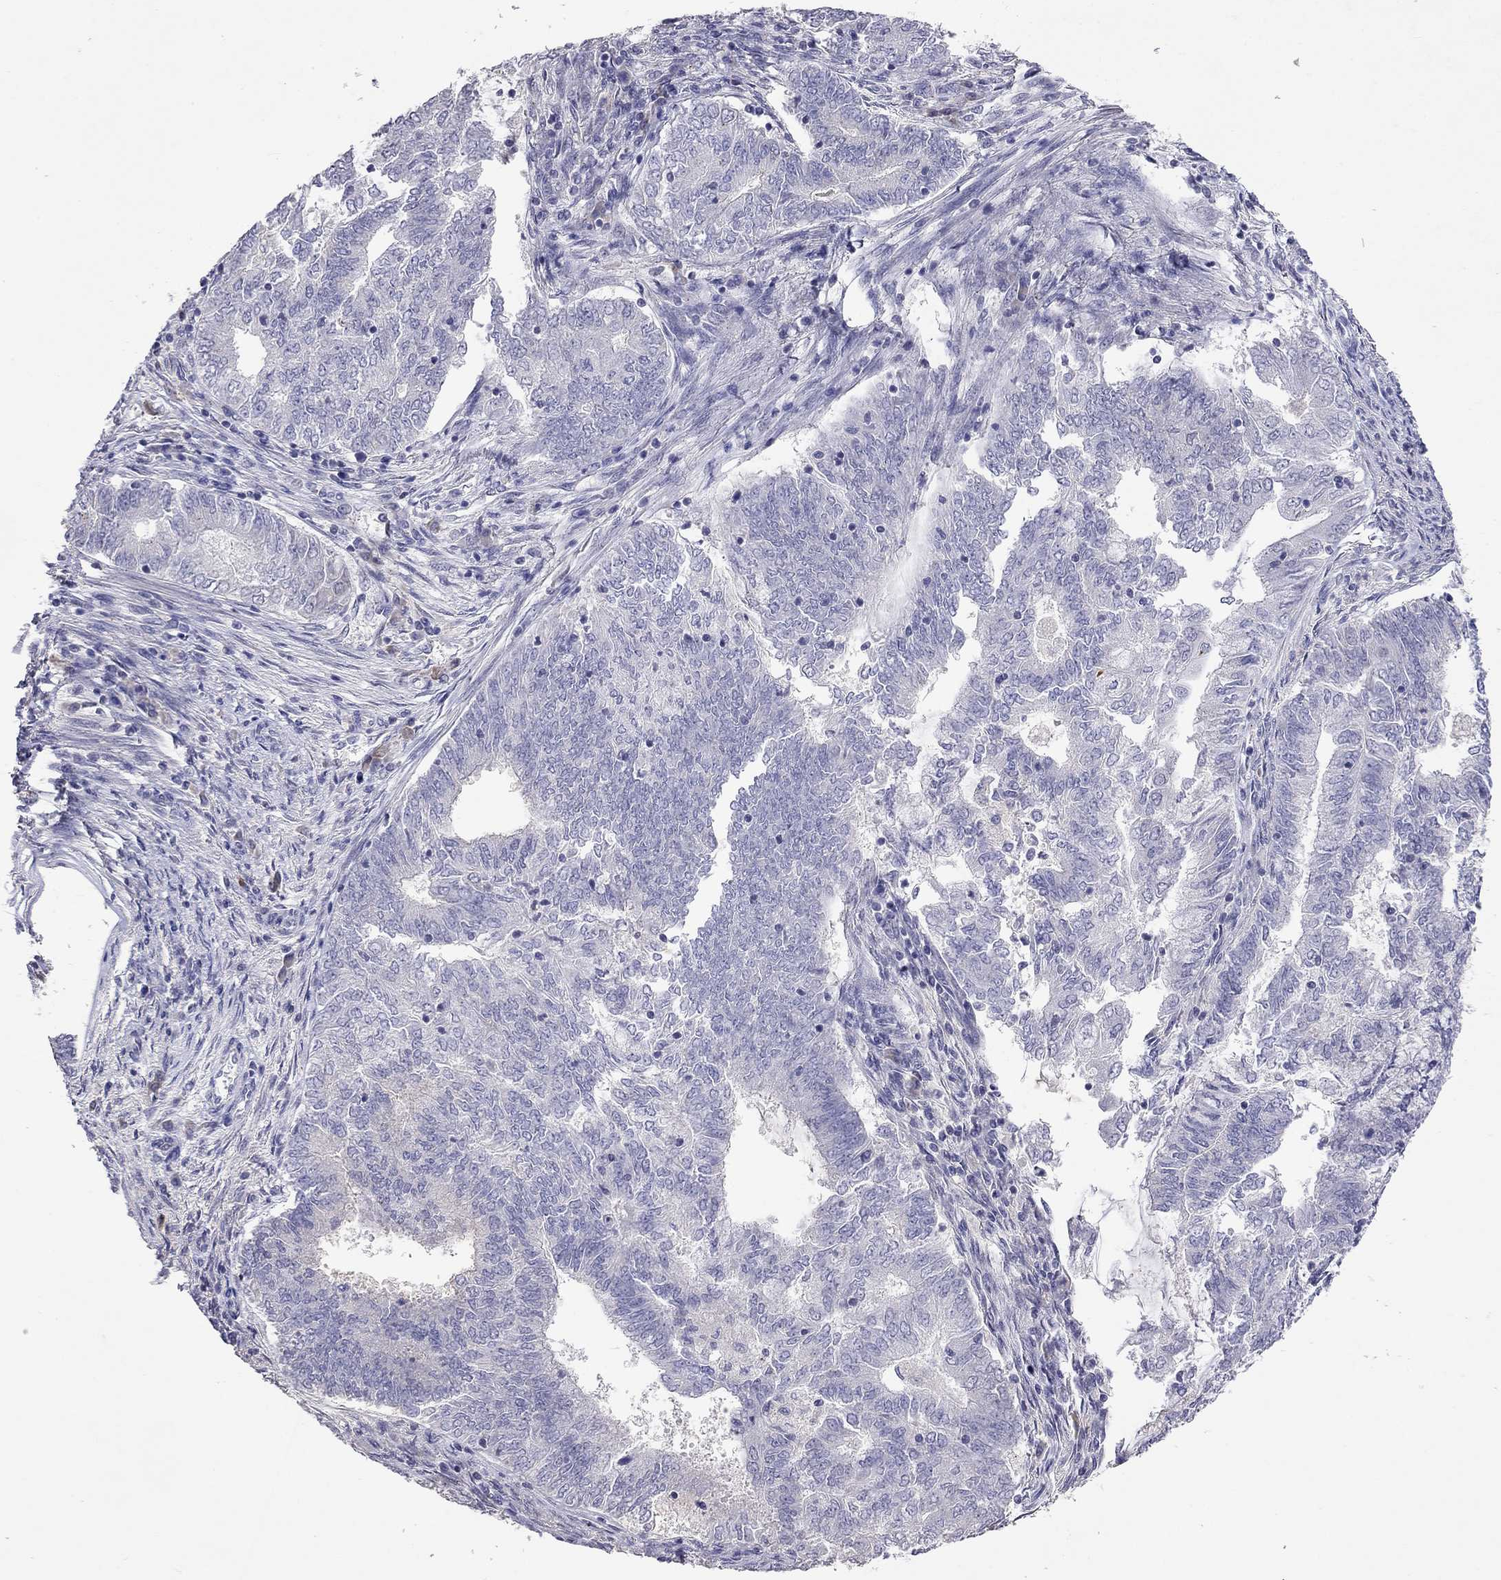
{"staining": {"intensity": "negative", "quantity": "none", "location": "none"}, "tissue": "endometrial cancer", "cell_type": "Tumor cells", "image_type": "cancer", "snomed": [{"axis": "morphology", "description": "Adenocarcinoma, NOS"}, {"axis": "topography", "description": "Endometrium"}], "caption": "IHC histopathology image of neoplastic tissue: adenocarcinoma (endometrial) stained with DAB displays no significant protein expression in tumor cells.", "gene": "WNK3", "patient": {"sex": "female", "age": 62}}